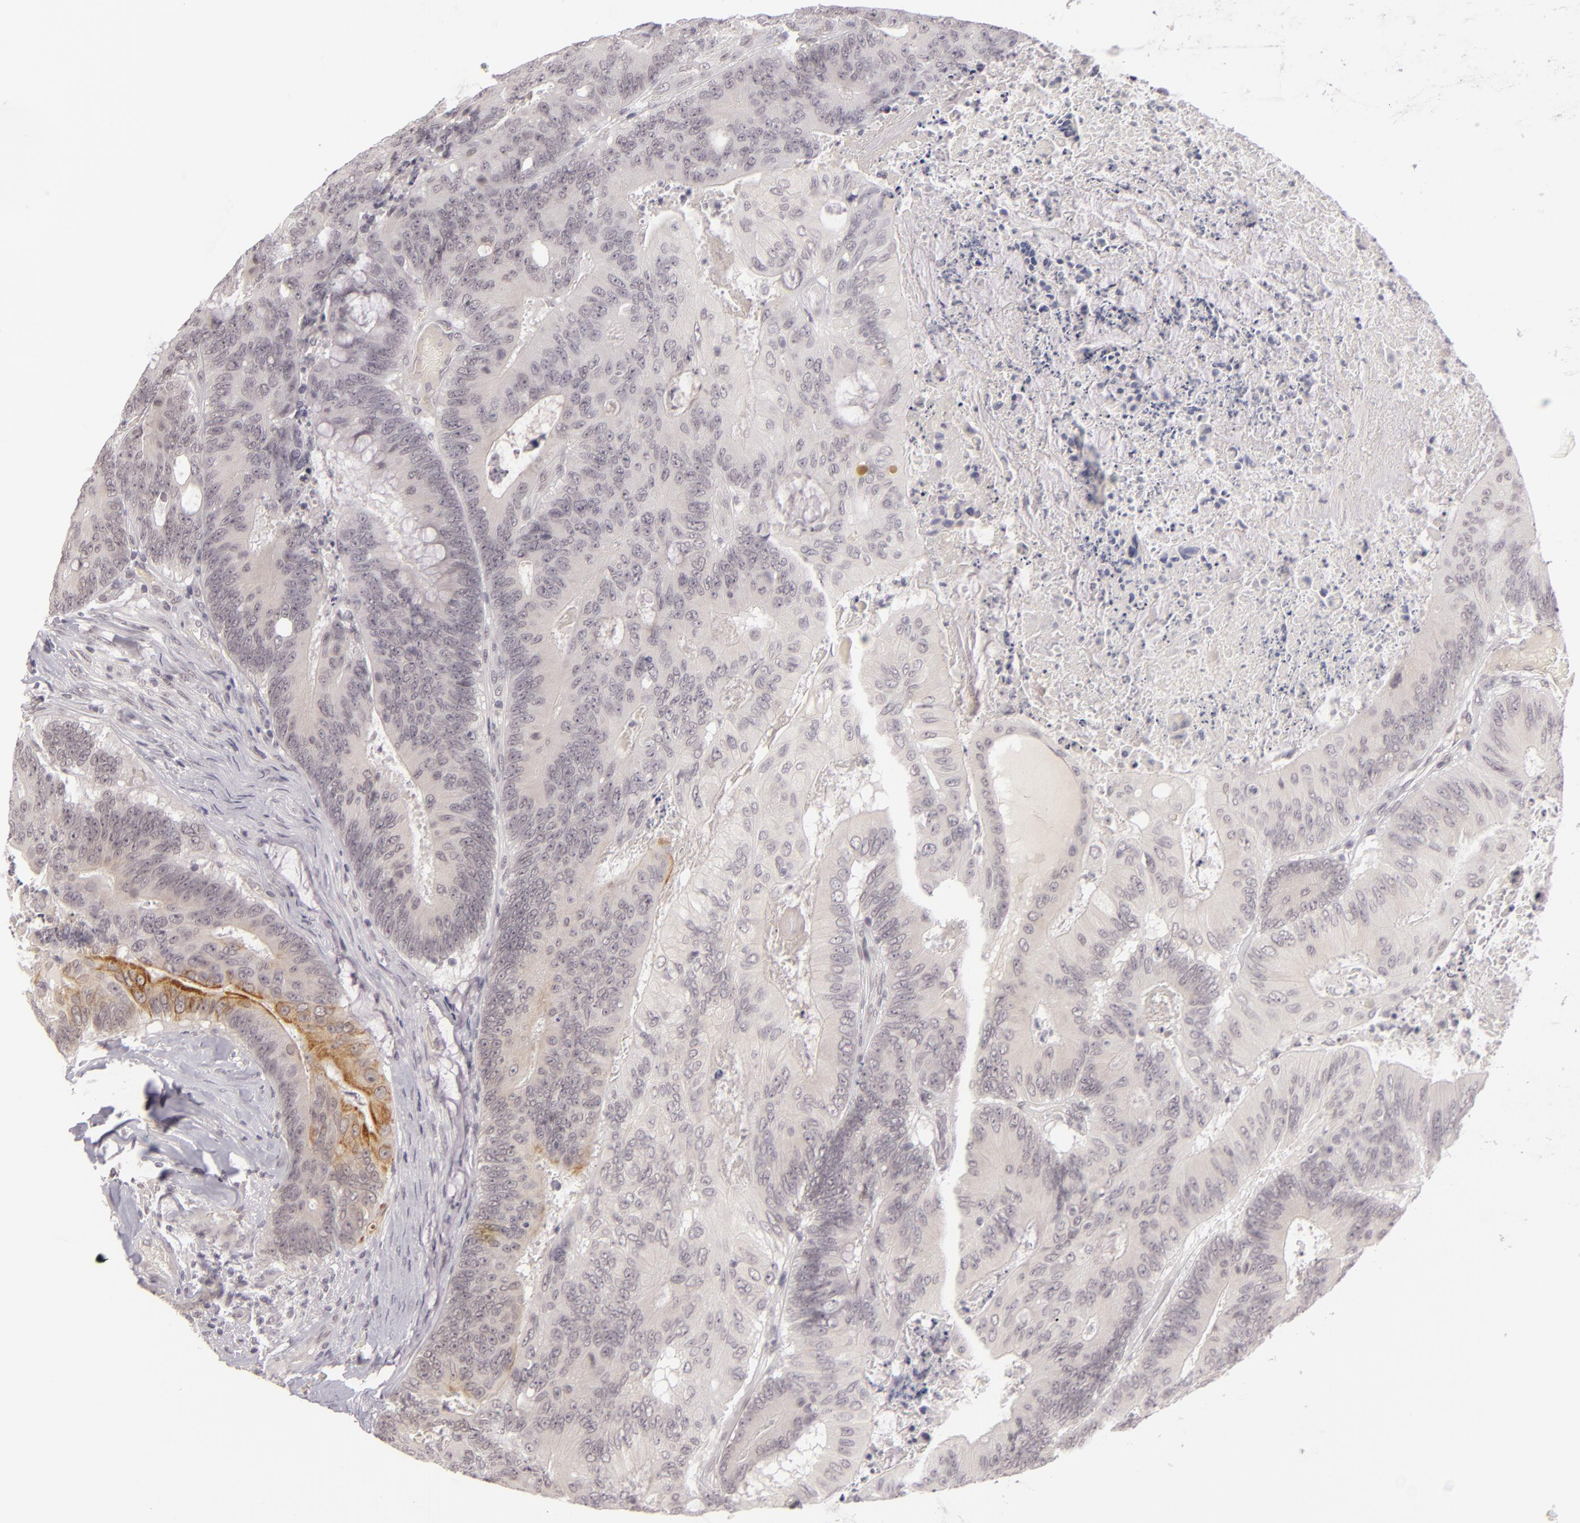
{"staining": {"intensity": "negative", "quantity": "none", "location": "none"}, "tissue": "colorectal cancer", "cell_type": "Tumor cells", "image_type": "cancer", "snomed": [{"axis": "morphology", "description": "Adenocarcinoma, NOS"}, {"axis": "topography", "description": "Colon"}], "caption": "This is an IHC micrograph of human colorectal cancer (adenocarcinoma). There is no staining in tumor cells.", "gene": "ZNF205", "patient": {"sex": "male", "age": 65}}